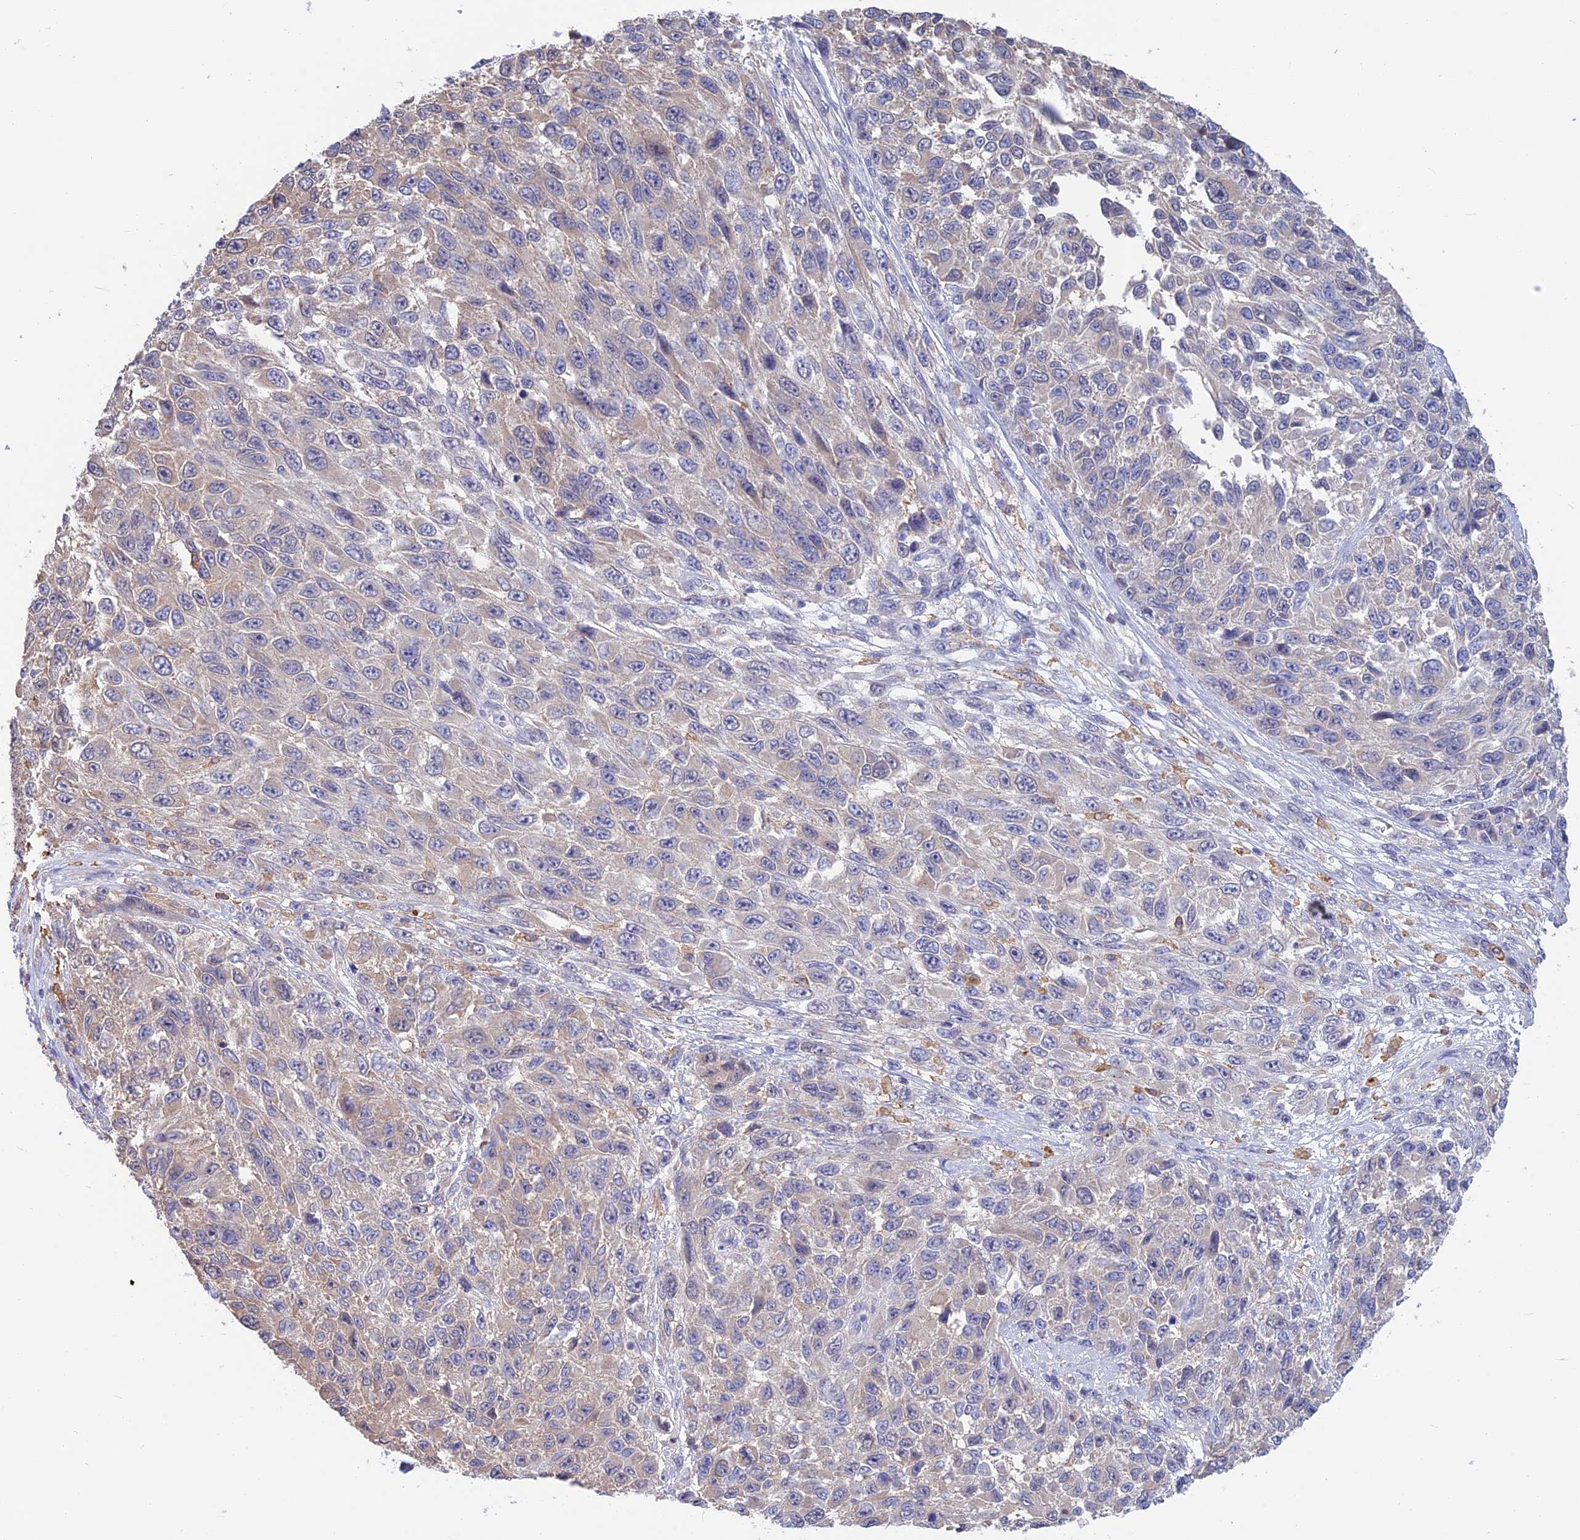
{"staining": {"intensity": "negative", "quantity": "none", "location": "none"}, "tissue": "melanoma", "cell_type": "Tumor cells", "image_type": "cancer", "snomed": [{"axis": "morphology", "description": "Normal tissue, NOS"}, {"axis": "morphology", "description": "Malignant melanoma, NOS"}, {"axis": "topography", "description": "Skin"}], "caption": "IHC of malignant melanoma shows no expression in tumor cells.", "gene": "SNAP91", "patient": {"sex": "female", "age": 96}}